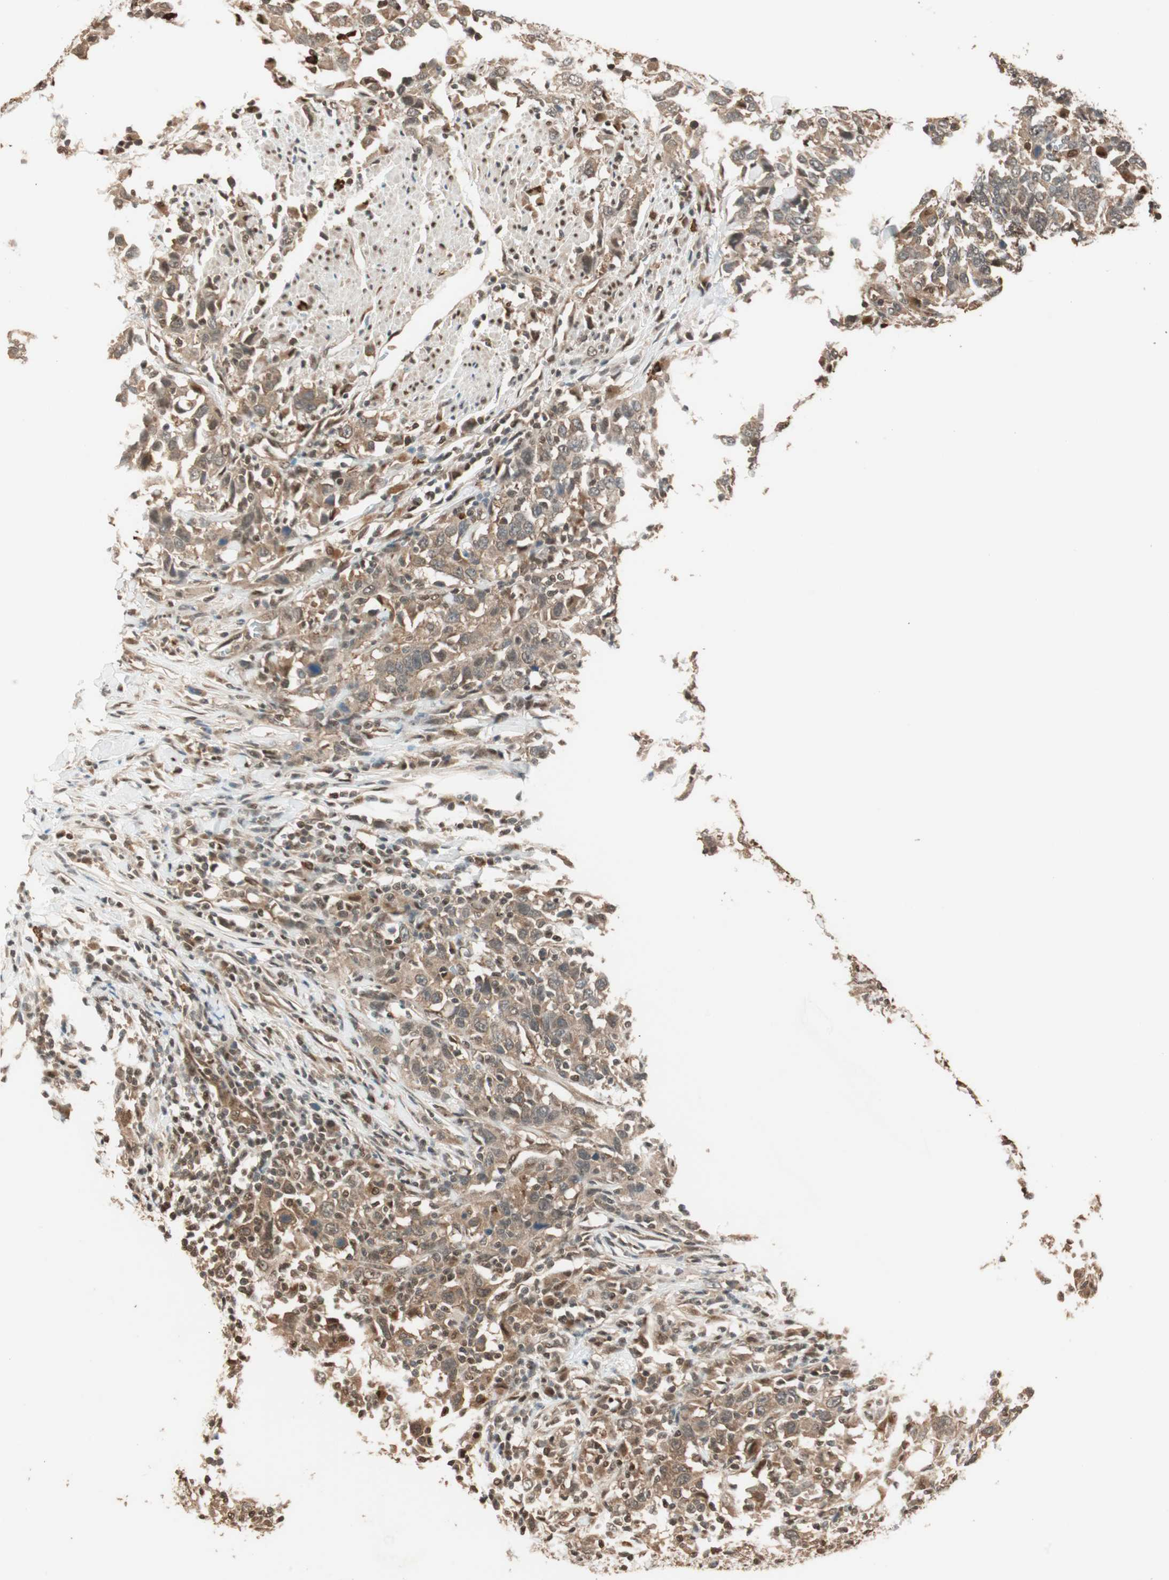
{"staining": {"intensity": "moderate", "quantity": ">75%", "location": "cytoplasmic/membranous"}, "tissue": "urothelial cancer", "cell_type": "Tumor cells", "image_type": "cancer", "snomed": [{"axis": "morphology", "description": "Urothelial carcinoma, High grade"}, {"axis": "topography", "description": "Urinary bladder"}], "caption": "Protein expression analysis of urothelial carcinoma (high-grade) shows moderate cytoplasmic/membranous expression in approximately >75% of tumor cells. (brown staining indicates protein expression, while blue staining denotes nuclei).", "gene": "ZNF443", "patient": {"sex": "male", "age": 61}}